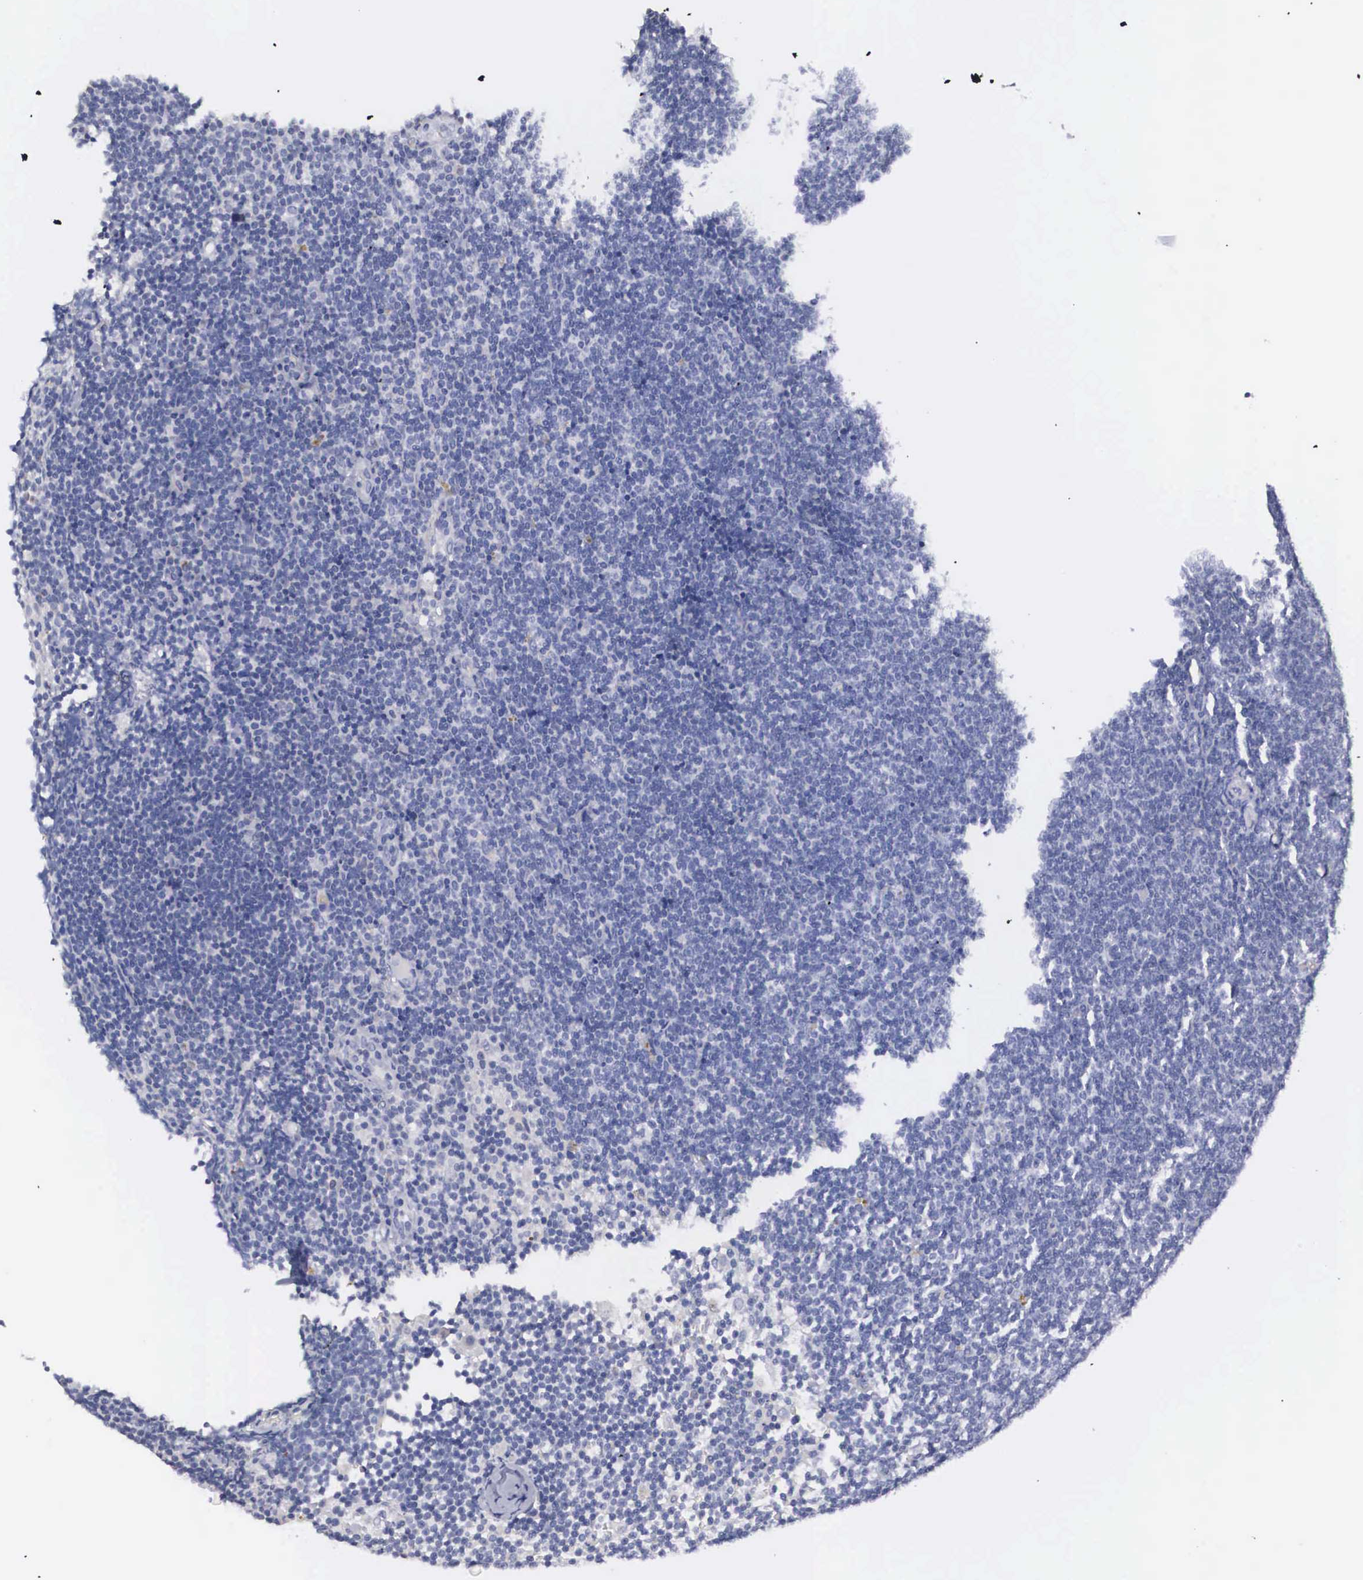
{"staining": {"intensity": "negative", "quantity": "none", "location": "none"}, "tissue": "lymphoma", "cell_type": "Tumor cells", "image_type": "cancer", "snomed": [{"axis": "morphology", "description": "Malignant lymphoma, non-Hodgkin's type, Low grade"}, {"axis": "topography", "description": "Lymph node"}], "caption": "Immunohistochemical staining of malignant lymphoma, non-Hodgkin's type (low-grade) exhibits no significant expression in tumor cells.", "gene": "ARMCX3", "patient": {"sex": "female", "age": 51}}